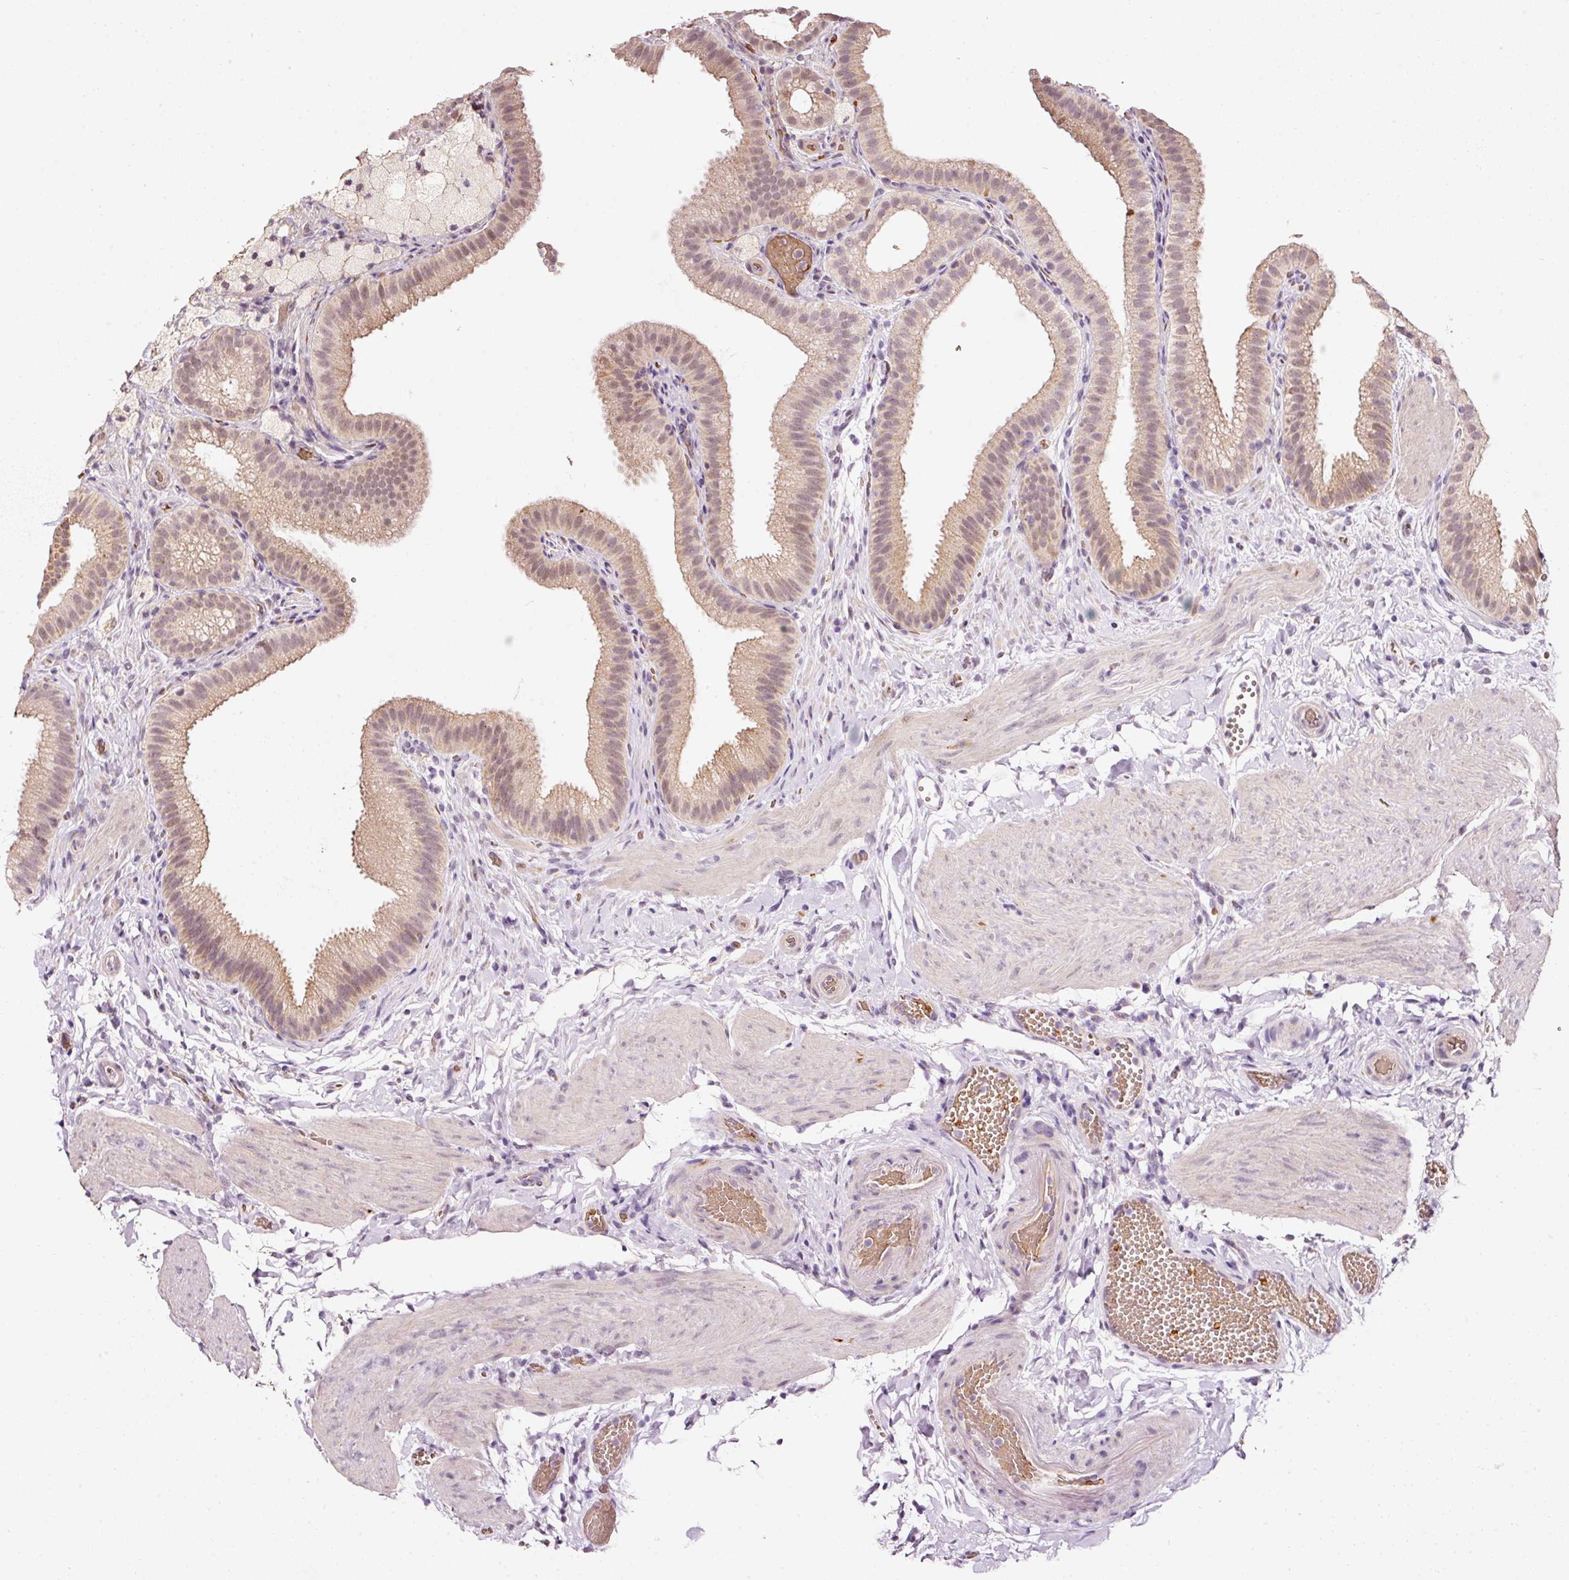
{"staining": {"intensity": "moderate", "quantity": ">75%", "location": "cytoplasmic/membranous,nuclear"}, "tissue": "gallbladder", "cell_type": "Glandular cells", "image_type": "normal", "snomed": [{"axis": "morphology", "description": "Normal tissue, NOS"}, {"axis": "topography", "description": "Gallbladder"}], "caption": "This photomicrograph reveals IHC staining of normal gallbladder, with medium moderate cytoplasmic/membranous,nuclear staining in approximately >75% of glandular cells.", "gene": "ZNF460", "patient": {"sex": "female", "age": 63}}